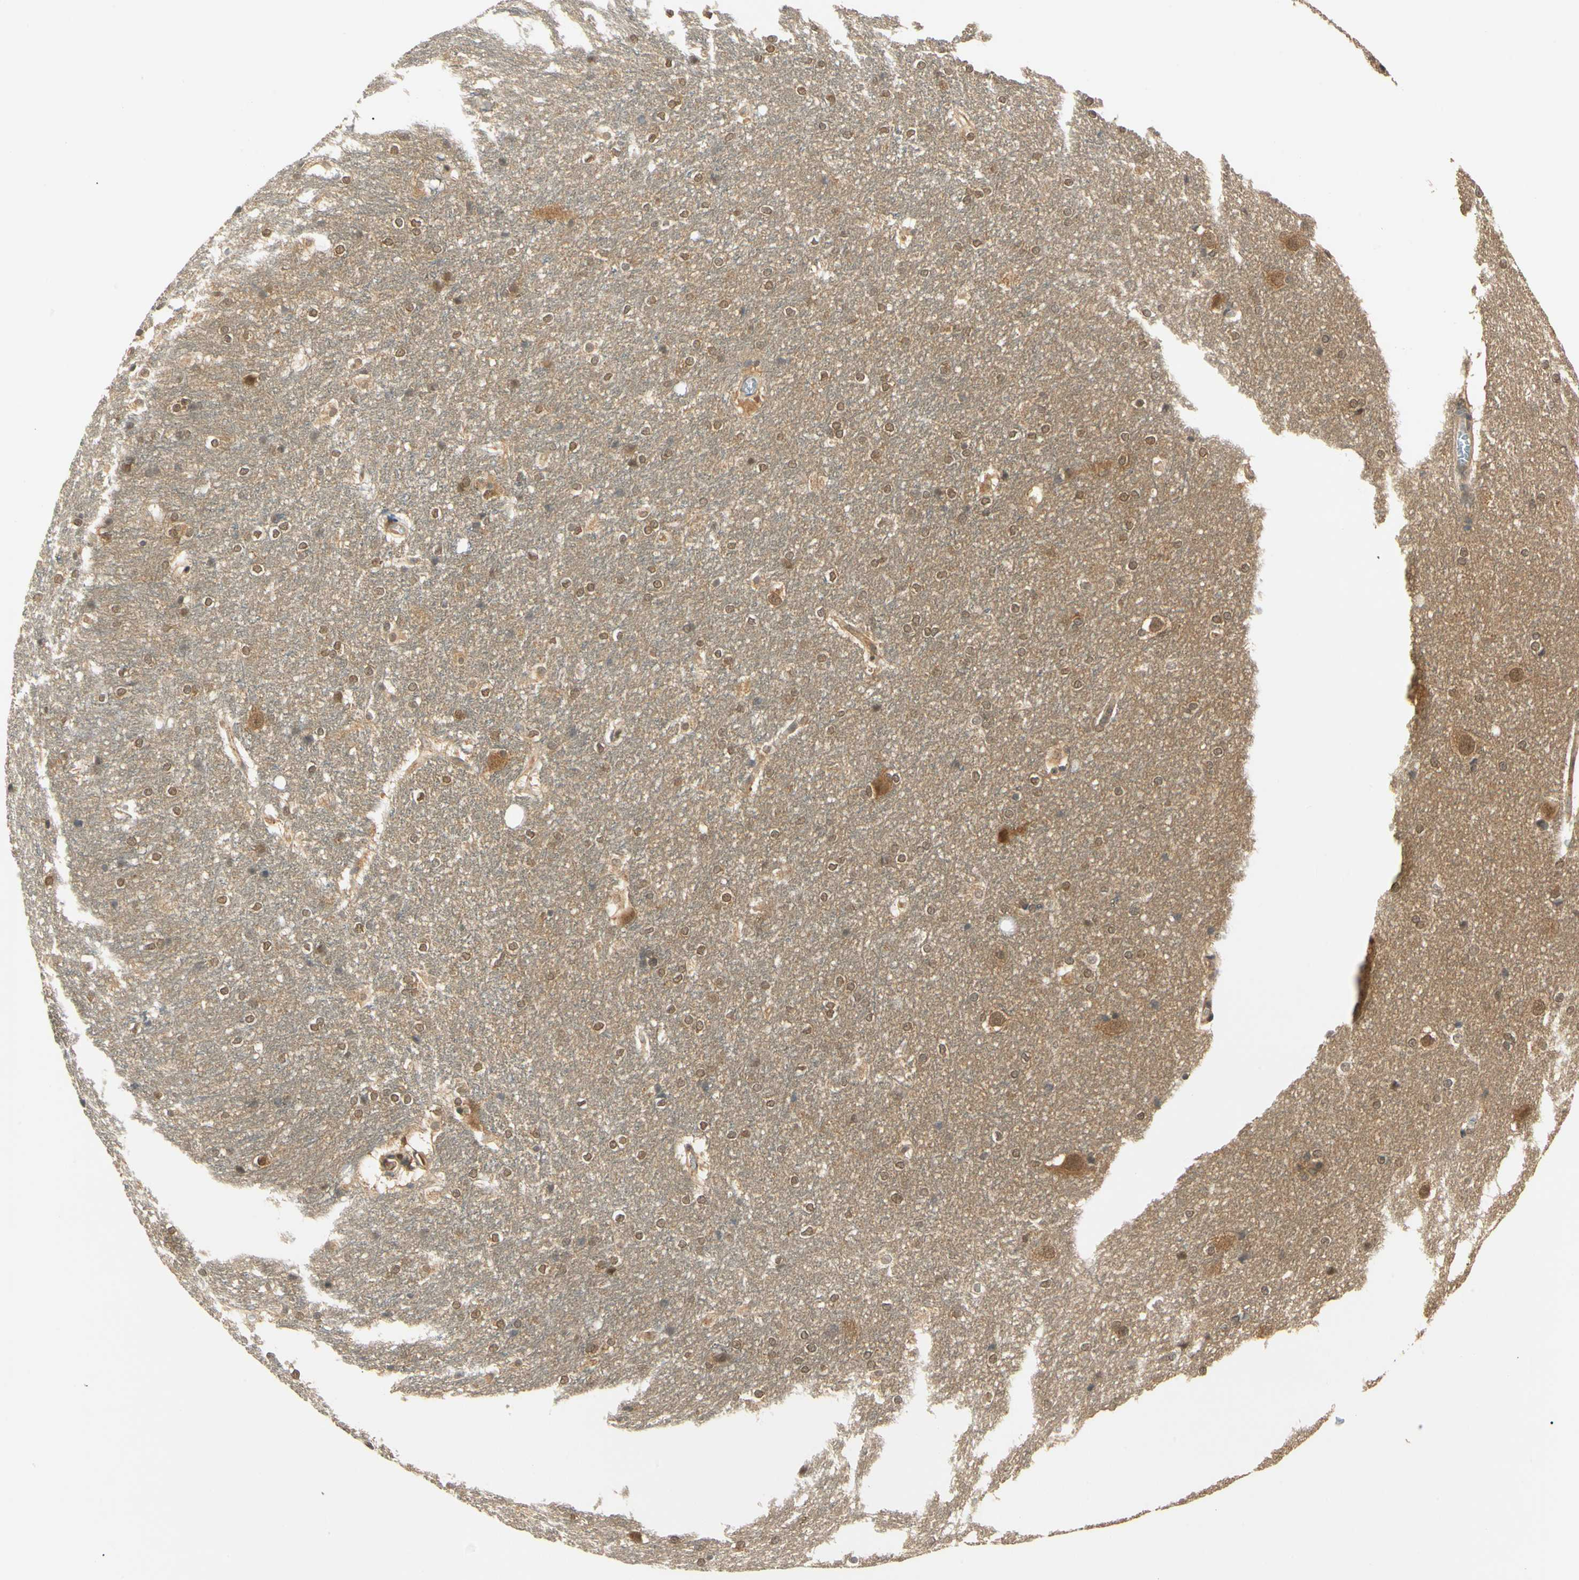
{"staining": {"intensity": "moderate", "quantity": "25%-75%", "location": "nuclear"}, "tissue": "hippocampus", "cell_type": "Glial cells", "image_type": "normal", "snomed": [{"axis": "morphology", "description": "Normal tissue, NOS"}, {"axis": "topography", "description": "Hippocampus"}], "caption": "Protein expression analysis of normal hippocampus demonstrates moderate nuclear staining in about 25%-75% of glial cells. (Stains: DAB in brown, nuclei in blue, Microscopy: brightfield microscopy at high magnification).", "gene": "UBE2Z", "patient": {"sex": "female", "age": 19}}